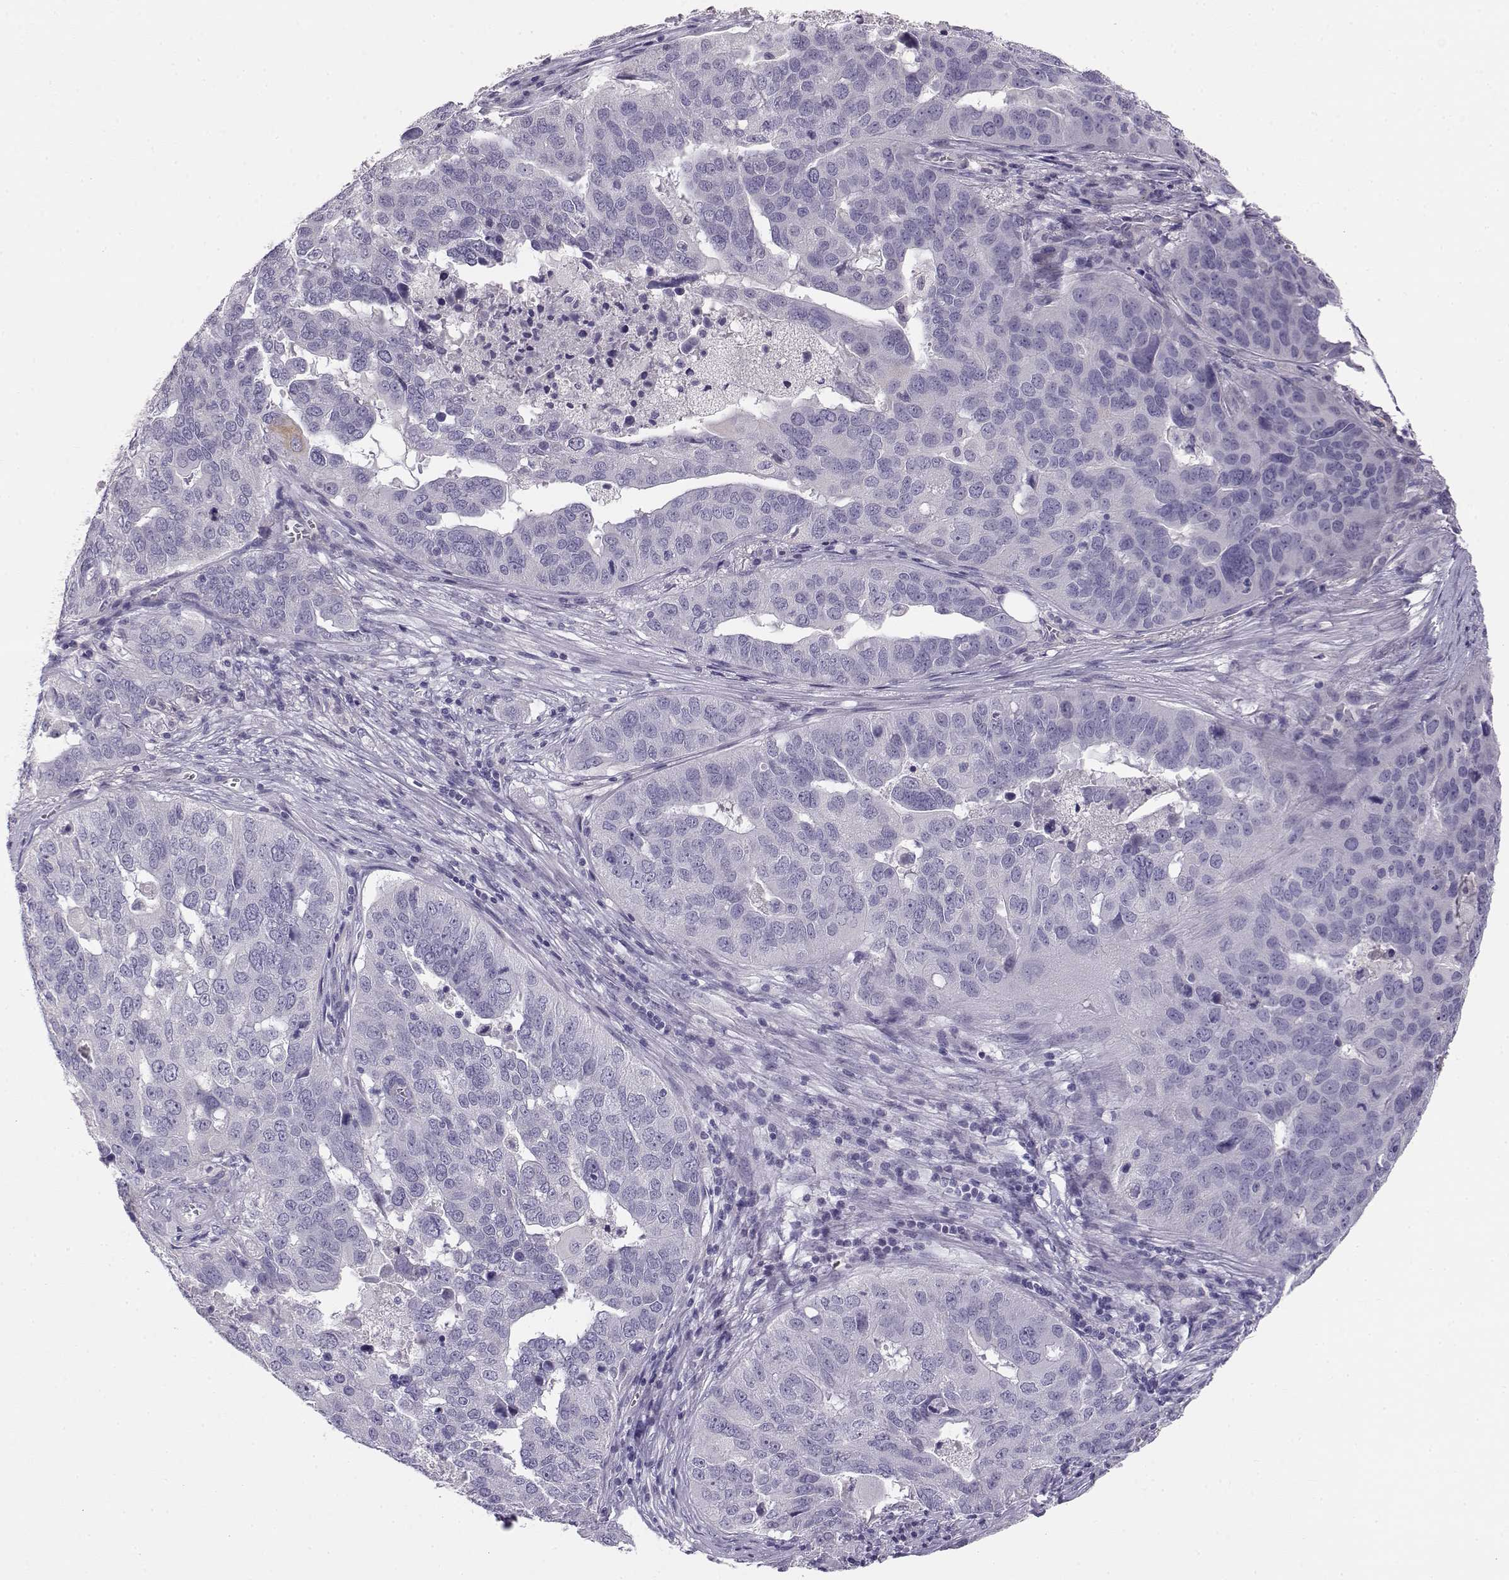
{"staining": {"intensity": "negative", "quantity": "none", "location": "none"}, "tissue": "ovarian cancer", "cell_type": "Tumor cells", "image_type": "cancer", "snomed": [{"axis": "morphology", "description": "Carcinoma, endometroid"}, {"axis": "topography", "description": "Soft tissue"}, {"axis": "topography", "description": "Ovary"}], "caption": "A high-resolution micrograph shows IHC staining of ovarian cancer, which exhibits no significant expression in tumor cells. (DAB (3,3'-diaminobenzidine) IHC, high magnification).", "gene": "ENDOU", "patient": {"sex": "female", "age": 52}}